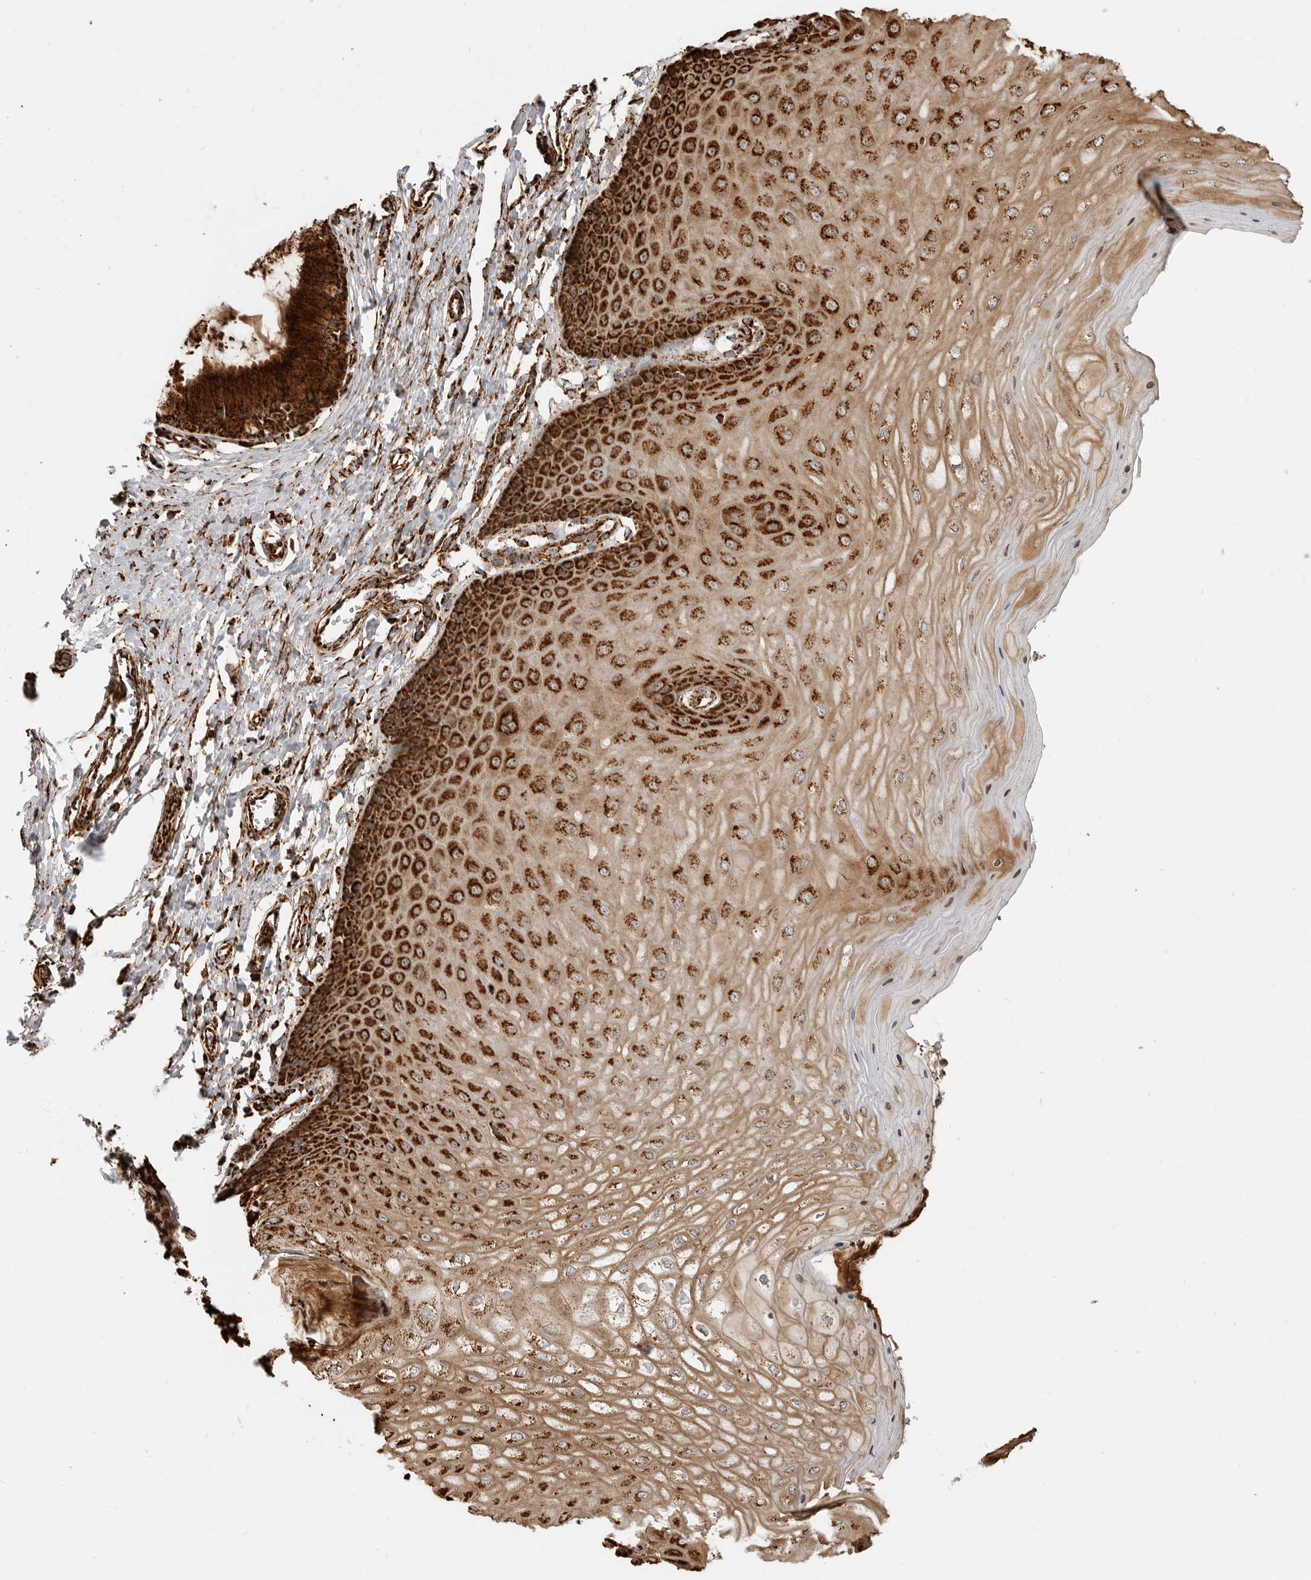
{"staining": {"intensity": "strong", "quantity": ">75%", "location": "cytoplasmic/membranous"}, "tissue": "cervix", "cell_type": "Glandular cells", "image_type": "normal", "snomed": [{"axis": "morphology", "description": "Normal tissue, NOS"}, {"axis": "topography", "description": "Cervix"}], "caption": "Immunohistochemical staining of unremarkable cervix displays strong cytoplasmic/membranous protein expression in about >75% of glandular cells.", "gene": "BMP2K", "patient": {"sex": "female", "age": 55}}